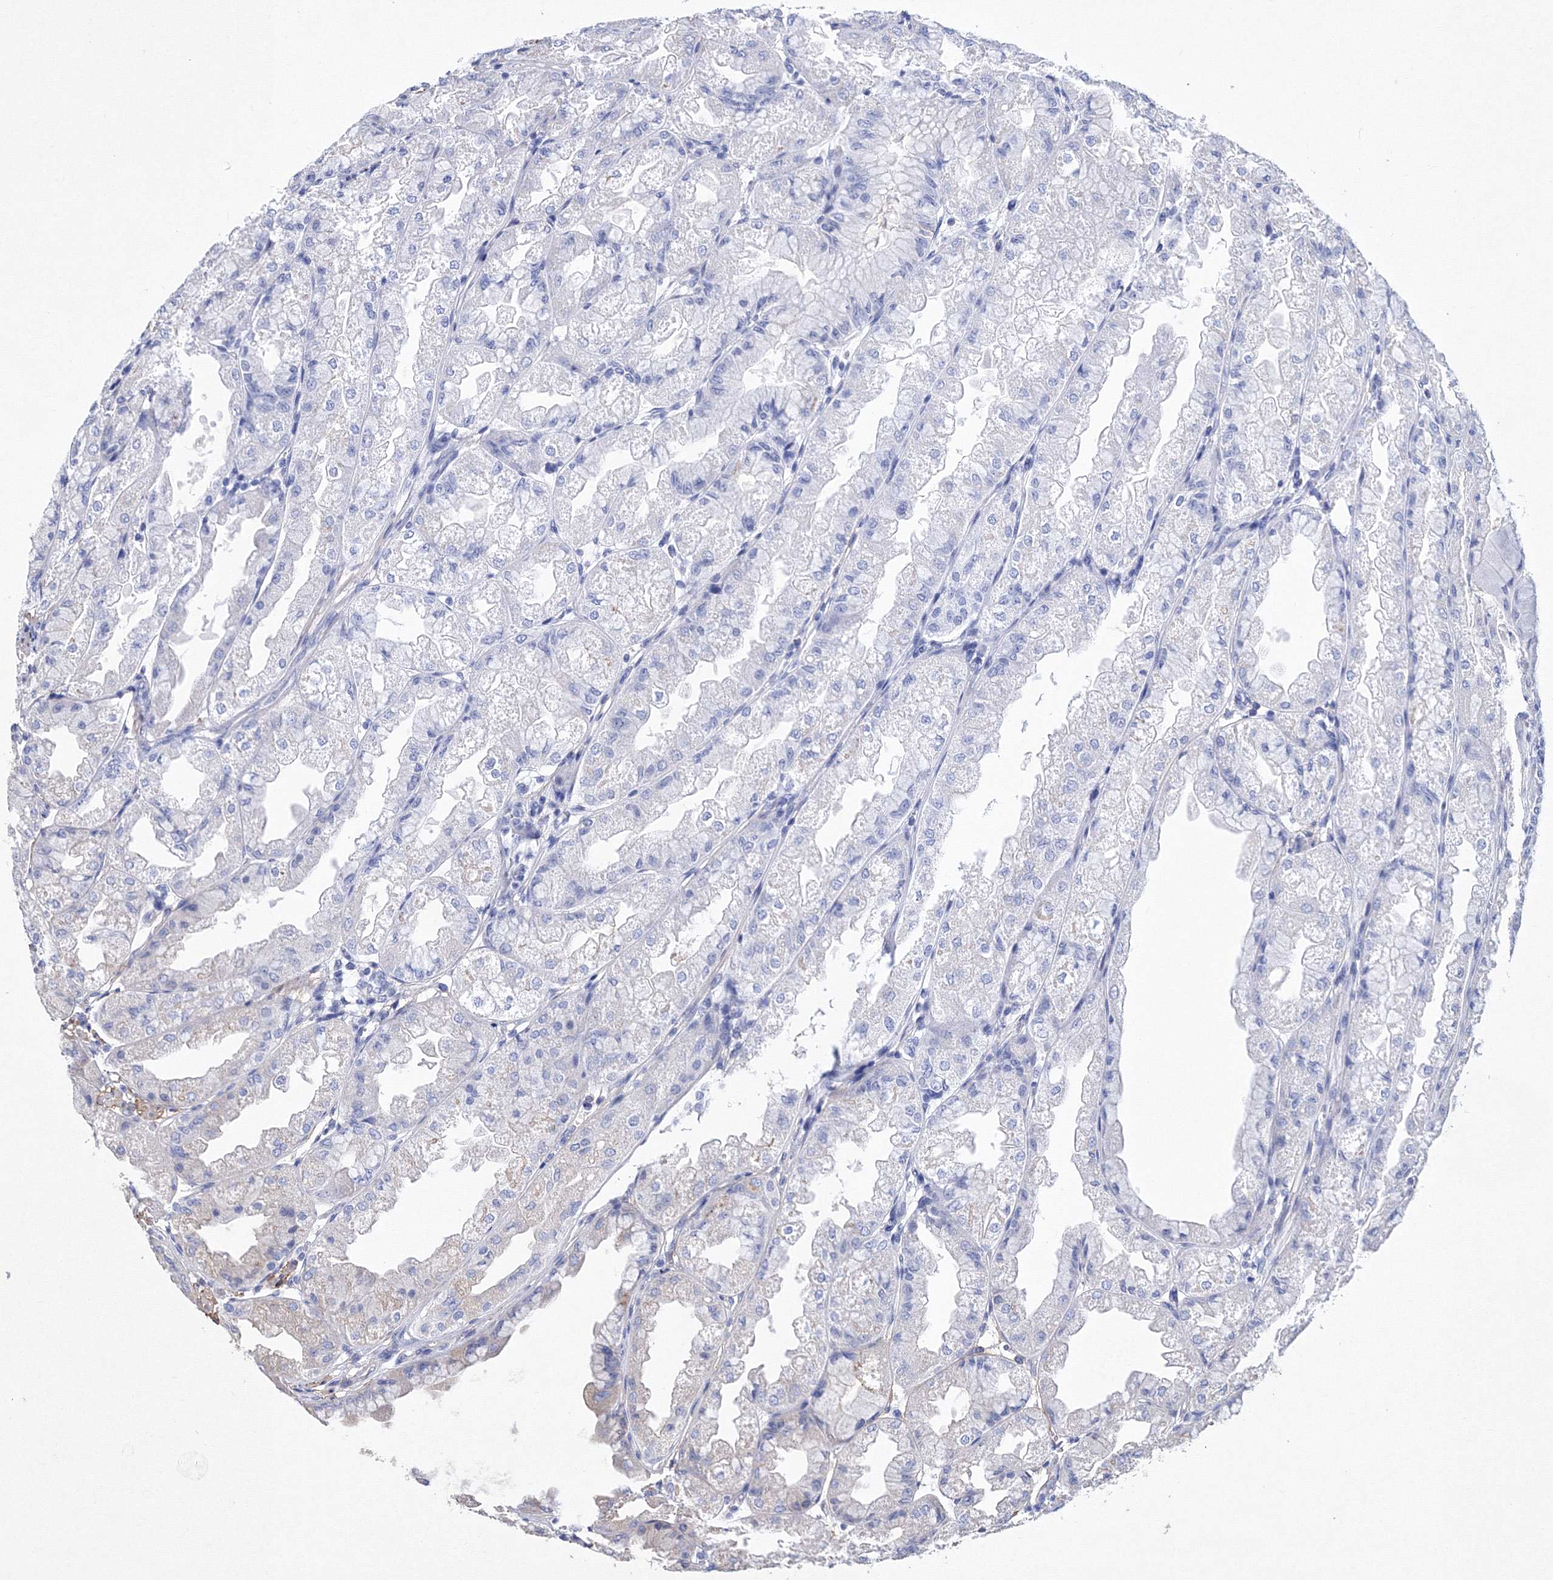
{"staining": {"intensity": "moderate", "quantity": "<25%", "location": "cytoplasmic/membranous"}, "tissue": "stomach", "cell_type": "Glandular cells", "image_type": "normal", "snomed": [{"axis": "morphology", "description": "Normal tissue, NOS"}, {"axis": "topography", "description": "Stomach, upper"}], "caption": "This image reveals normal stomach stained with immunohistochemistry to label a protein in brown. The cytoplasmic/membranous of glandular cells show moderate positivity for the protein. Nuclei are counter-stained blue.", "gene": "SNX18", "patient": {"sex": "male", "age": 47}}